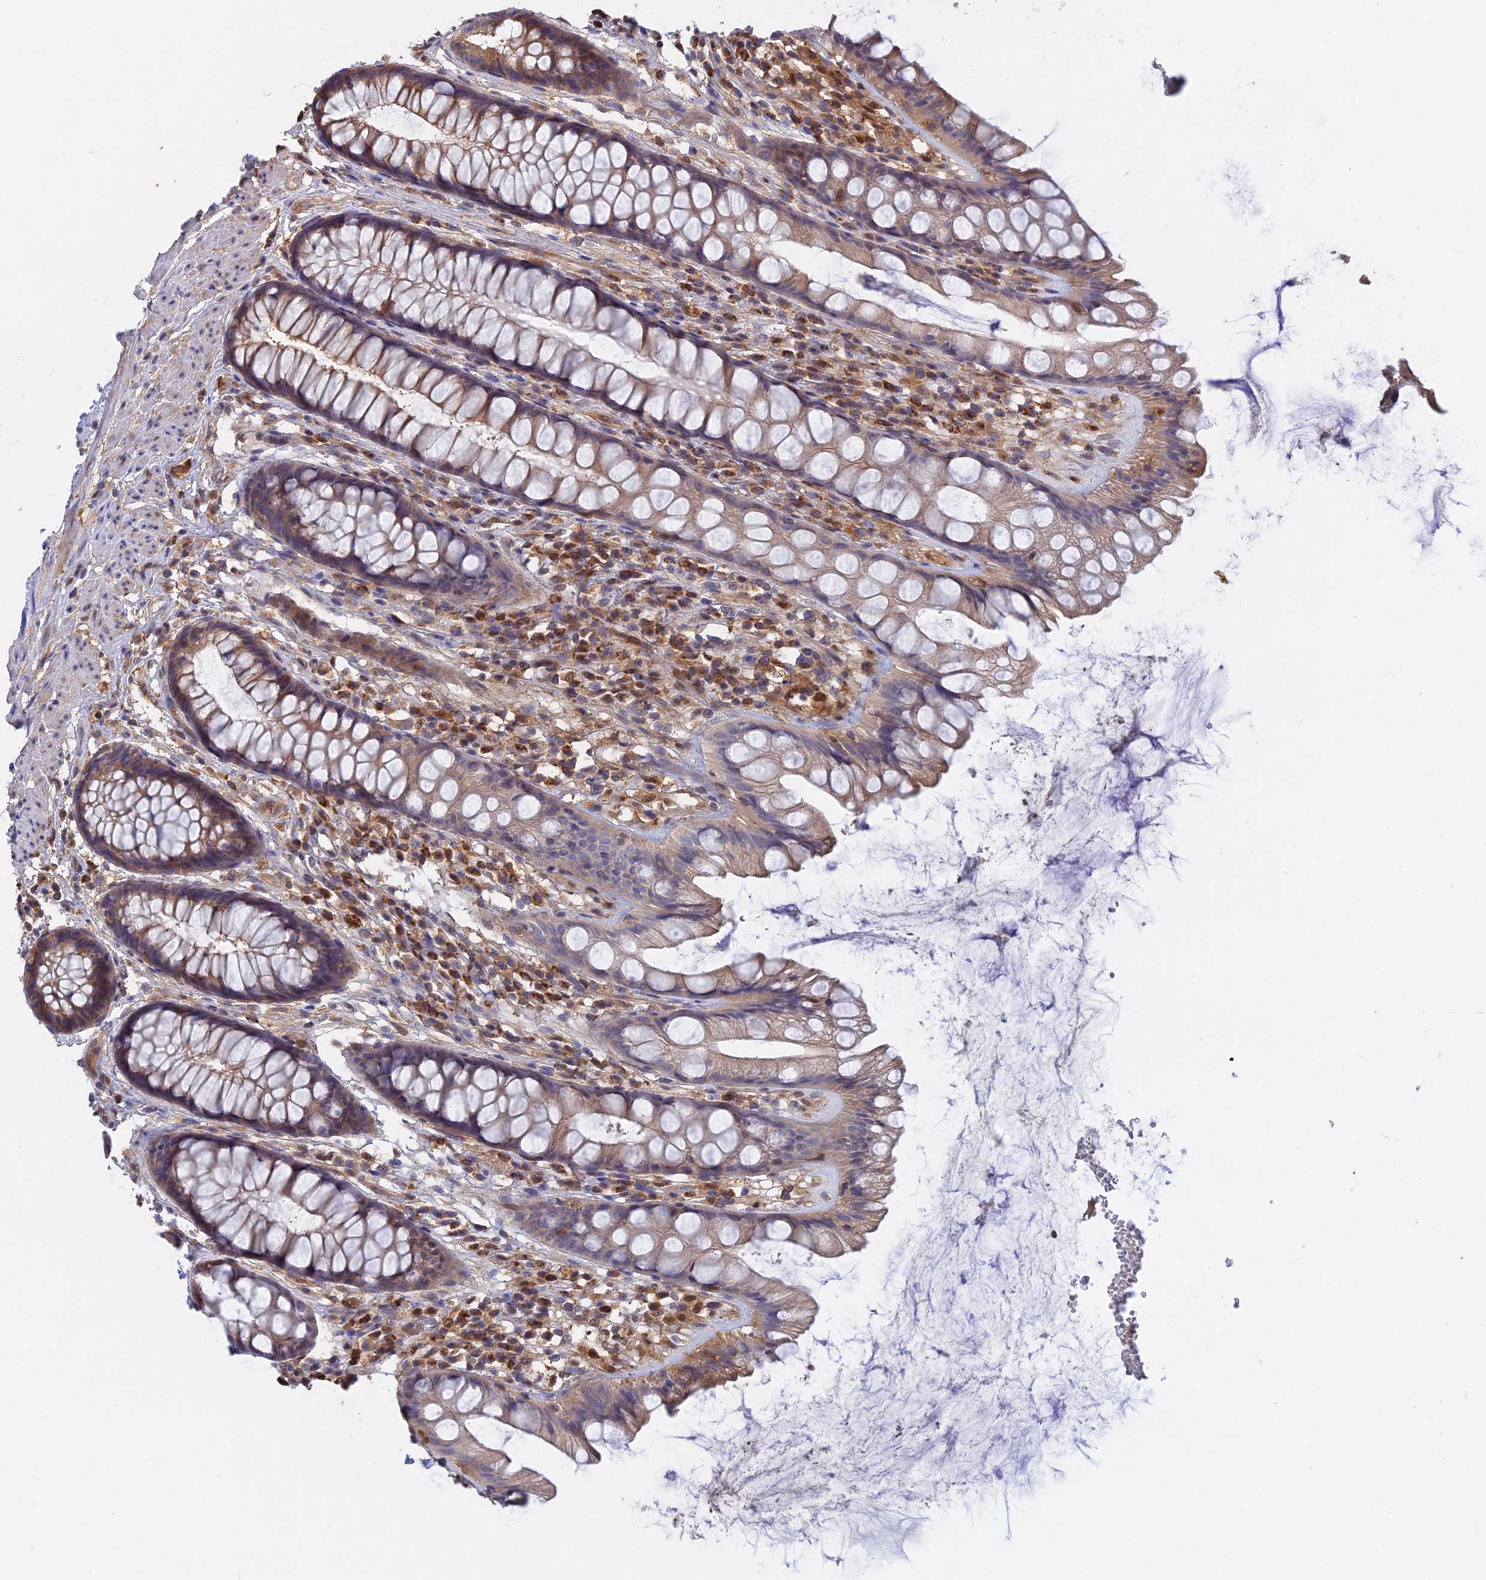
{"staining": {"intensity": "moderate", "quantity": "25%-75%", "location": "cytoplasmic/membranous"}, "tissue": "rectum", "cell_type": "Glandular cells", "image_type": "normal", "snomed": [{"axis": "morphology", "description": "Normal tissue, NOS"}, {"axis": "topography", "description": "Rectum"}], "caption": "Protein staining of unremarkable rectum shows moderate cytoplasmic/membranous expression in approximately 25%-75% of glandular cells. (Brightfield microscopy of DAB IHC at high magnification).", "gene": "BLVRA", "patient": {"sex": "male", "age": 74}}